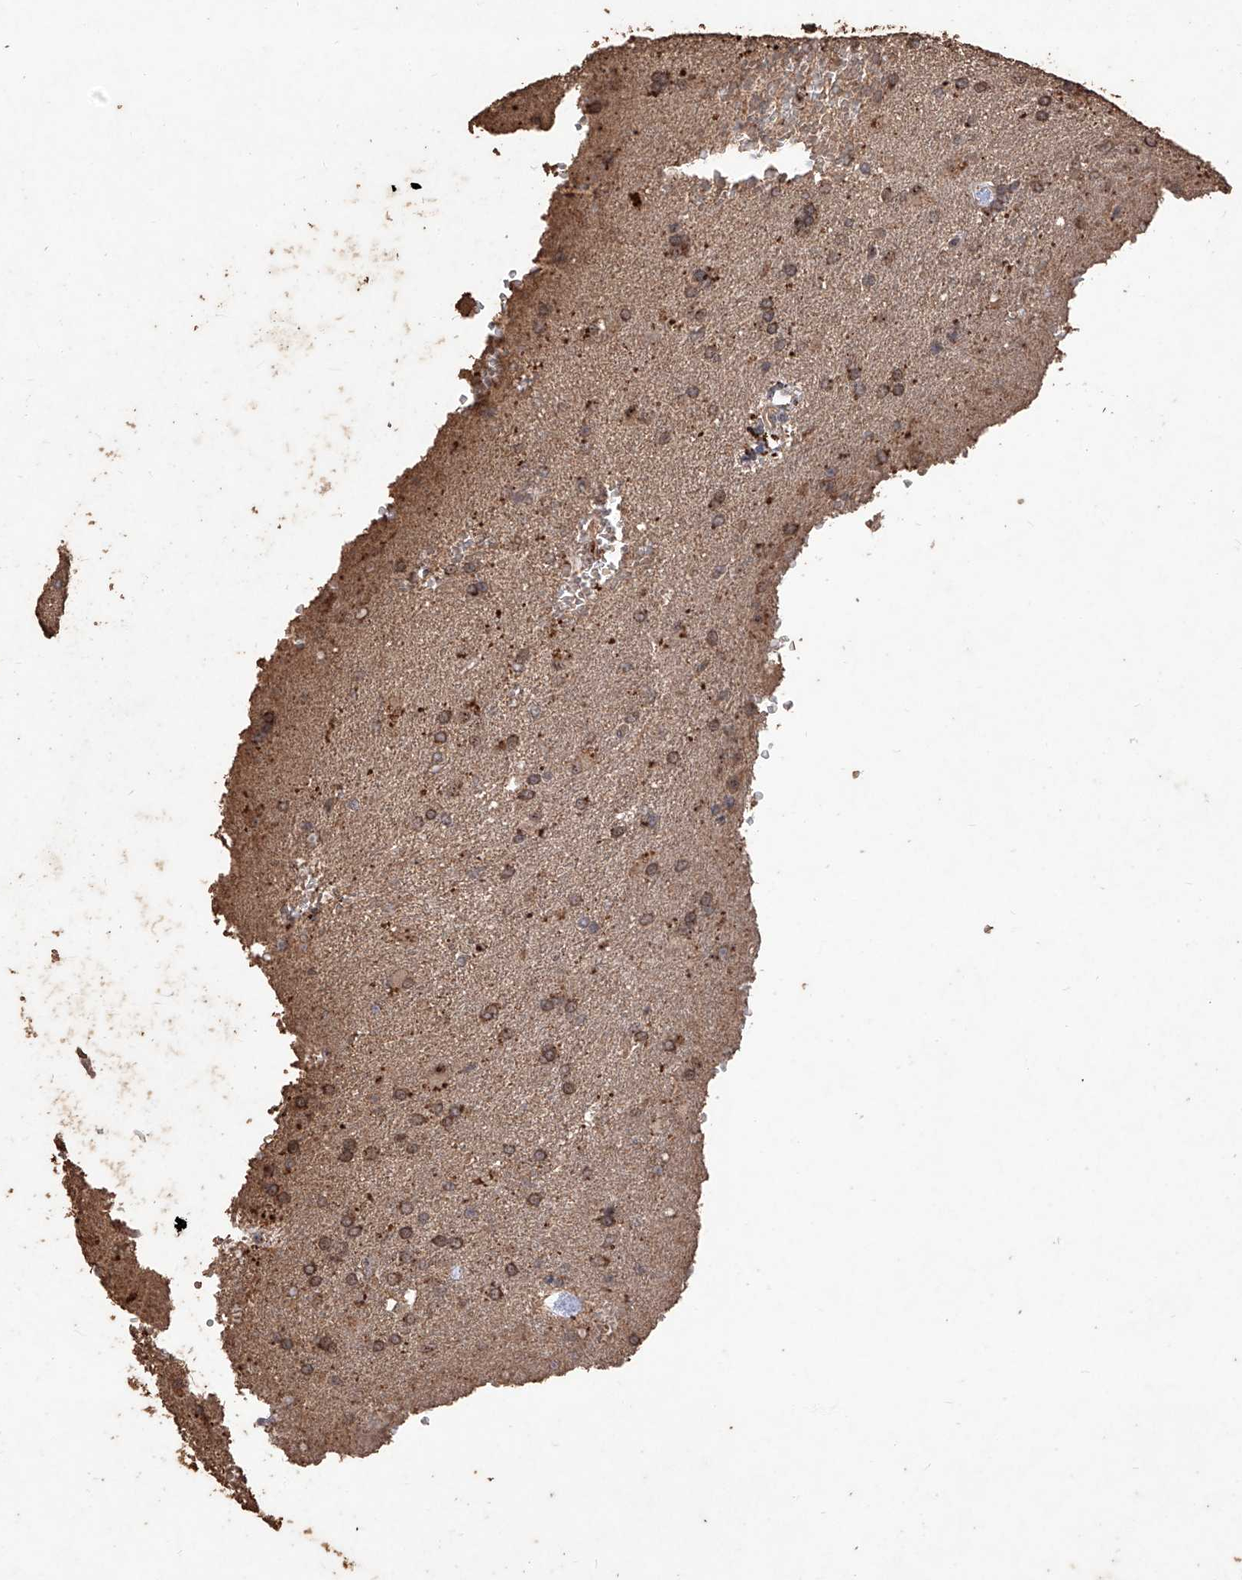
{"staining": {"intensity": "moderate", "quantity": ">75%", "location": "cytoplasmic/membranous"}, "tissue": "glioma", "cell_type": "Tumor cells", "image_type": "cancer", "snomed": [{"axis": "morphology", "description": "Glioma, malignant, High grade"}, {"axis": "topography", "description": "Brain"}], "caption": "Immunohistochemistry (IHC) staining of malignant high-grade glioma, which demonstrates medium levels of moderate cytoplasmic/membranous expression in approximately >75% of tumor cells indicating moderate cytoplasmic/membranous protein staining. The staining was performed using DAB (3,3'-diaminobenzidine) (brown) for protein detection and nuclei were counterstained in hematoxylin (blue).", "gene": "EML1", "patient": {"sex": "male", "age": 71}}